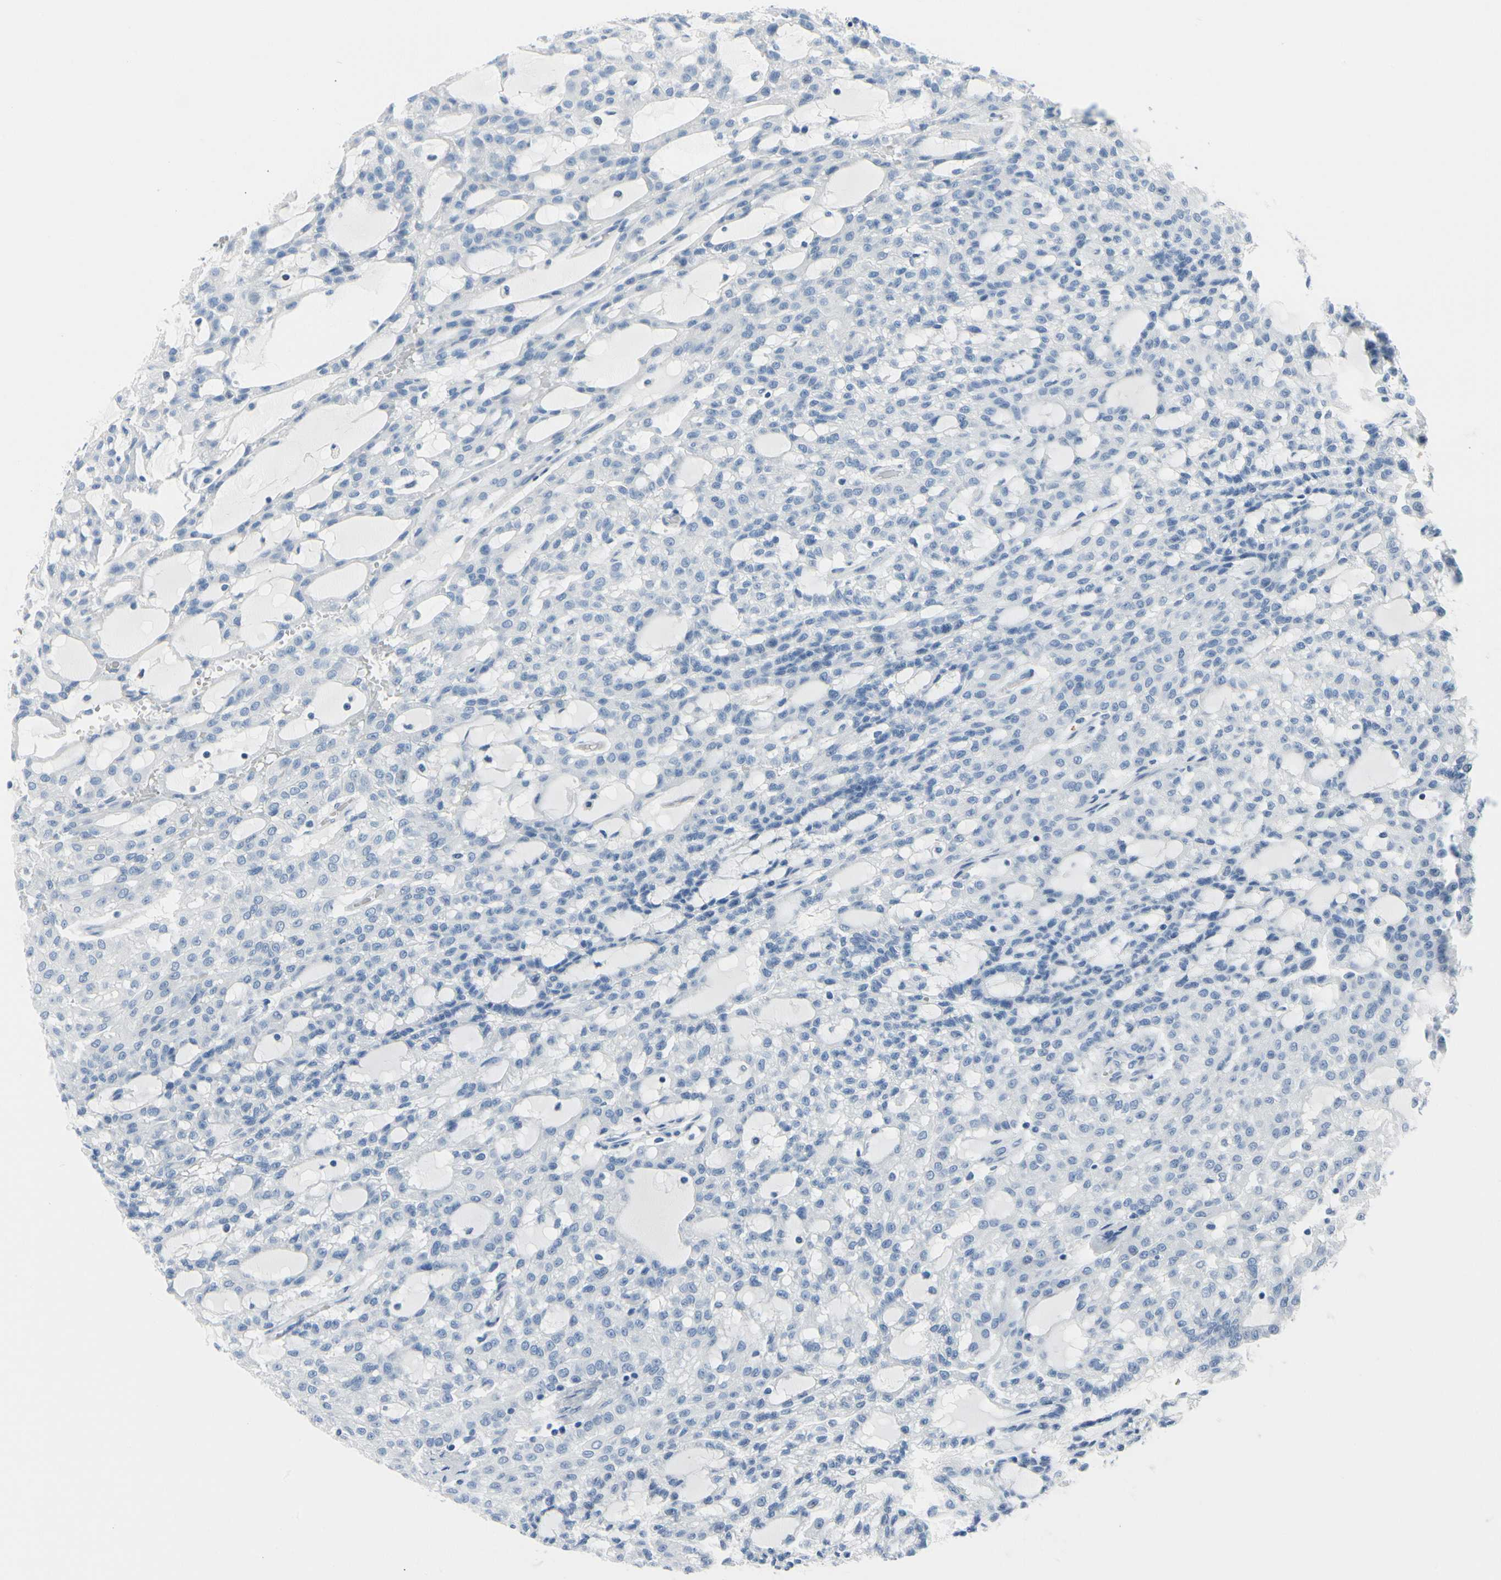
{"staining": {"intensity": "negative", "quantity": "none", "location": "none"}, "tissue": "renal cancer", "cell_type": "Tumor cells", "image_type": "cancer", "snomed": [{"axis": "morphology", "description": "Adenocarcinoma, NOS"}, {"axis": "topography", "description": "Kidney"}], "caption": "The immunohistochemistry image has no significant positivity in tumor cells of adenocarcinoma (renal) tissue.", "gene": "MUC5B", "patient": {"sex": "male", "age": 63}}